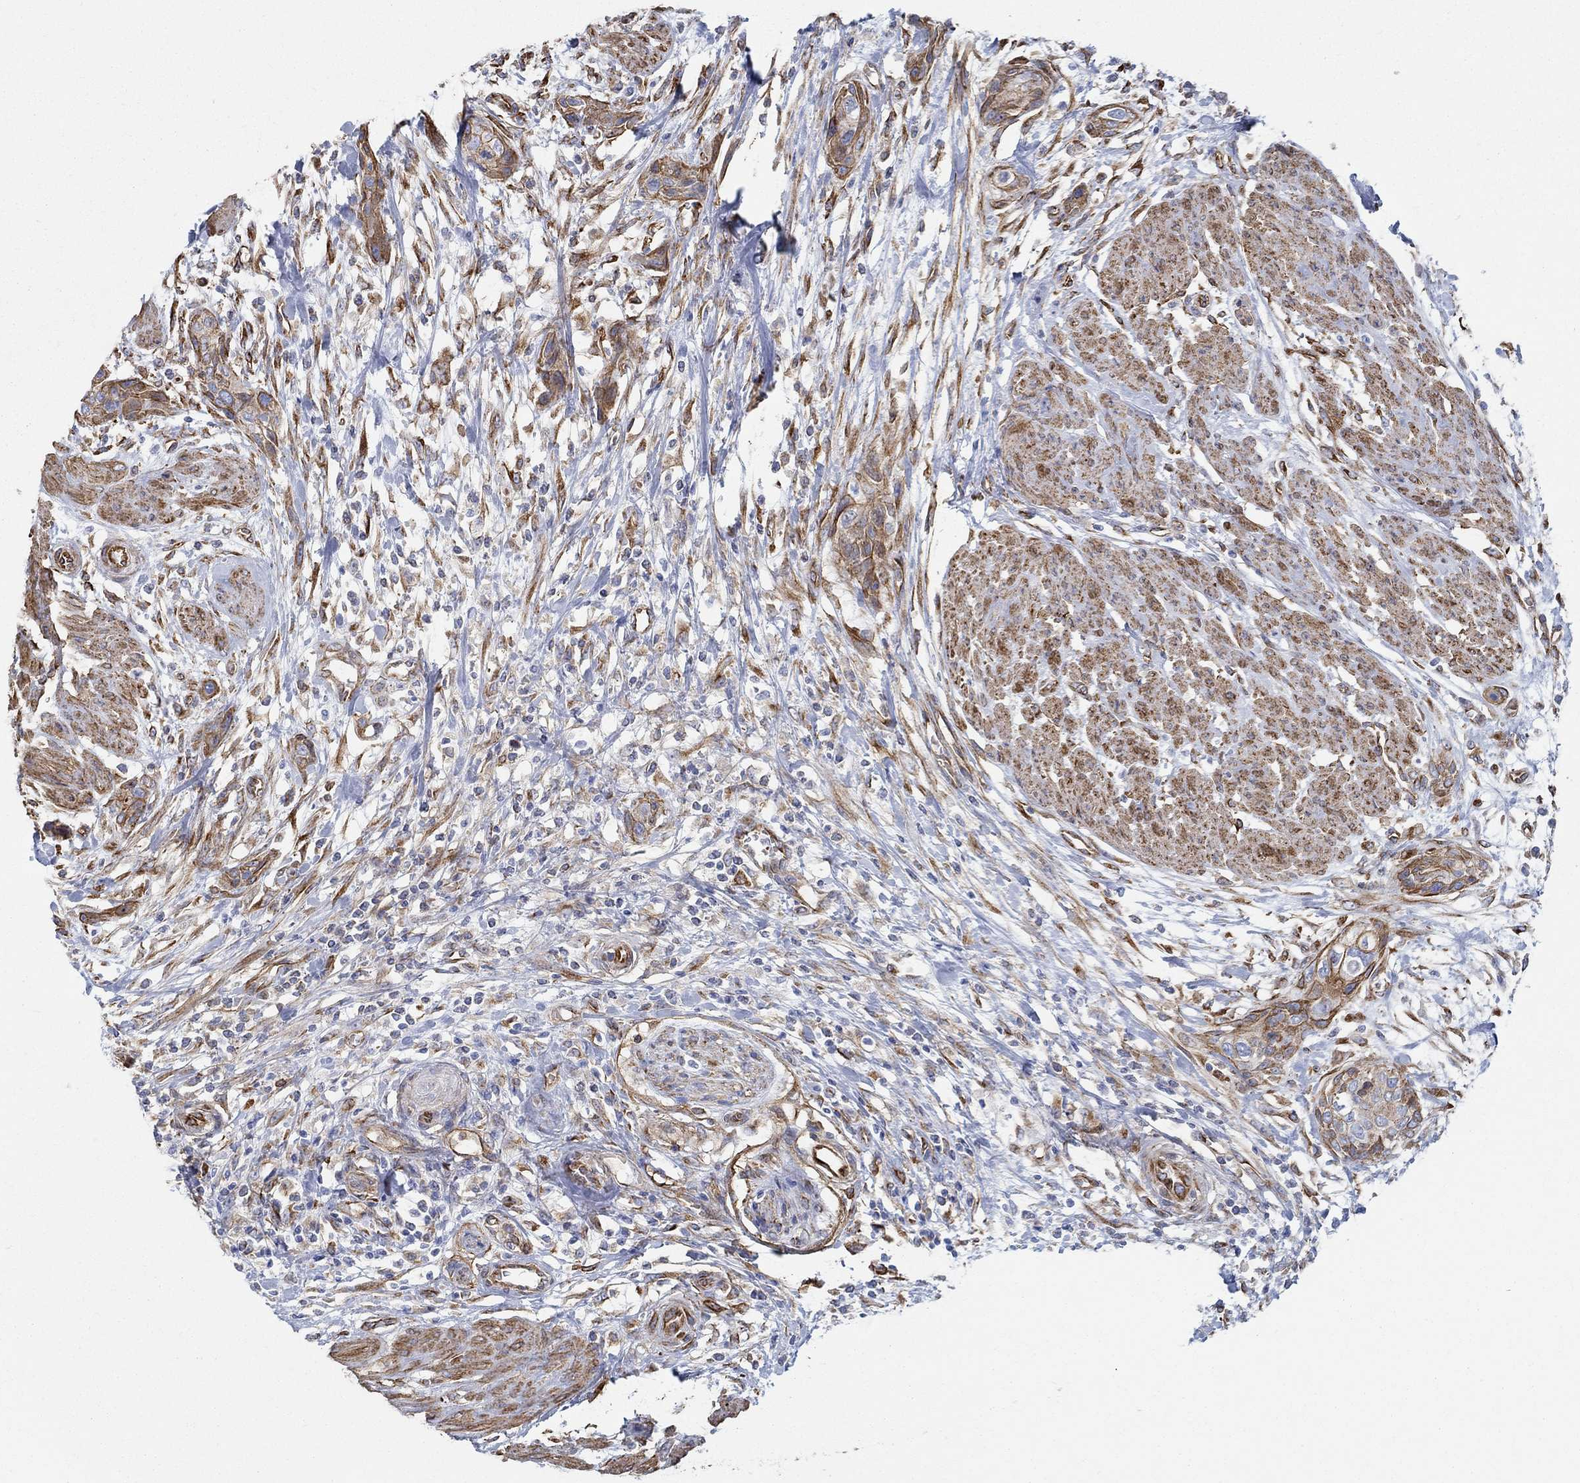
{"staining": {"intensity": "strong", "quantity": "<25%", "location": "cytoplasmic/membranous"}, "tissue": "urothelial cancer", "cell_type": "Tumor cells", "image_type": "cancer", "snomed": [{"axis": "morphology", "description": "Urothelial carcinoma, High grade"}, {"axis": "topography", "description": "Urinary bladder"}], "caption": "DAB (3,3'-diaminobenzidine) immunohistochemical staining of high-grade urothelial carcinoma displays strong cytoplasmic/membranous protein positivity in approximately <25% of tumor cells.", "gene": "STC2", "patient": {"sex": "male", "age": 35}}